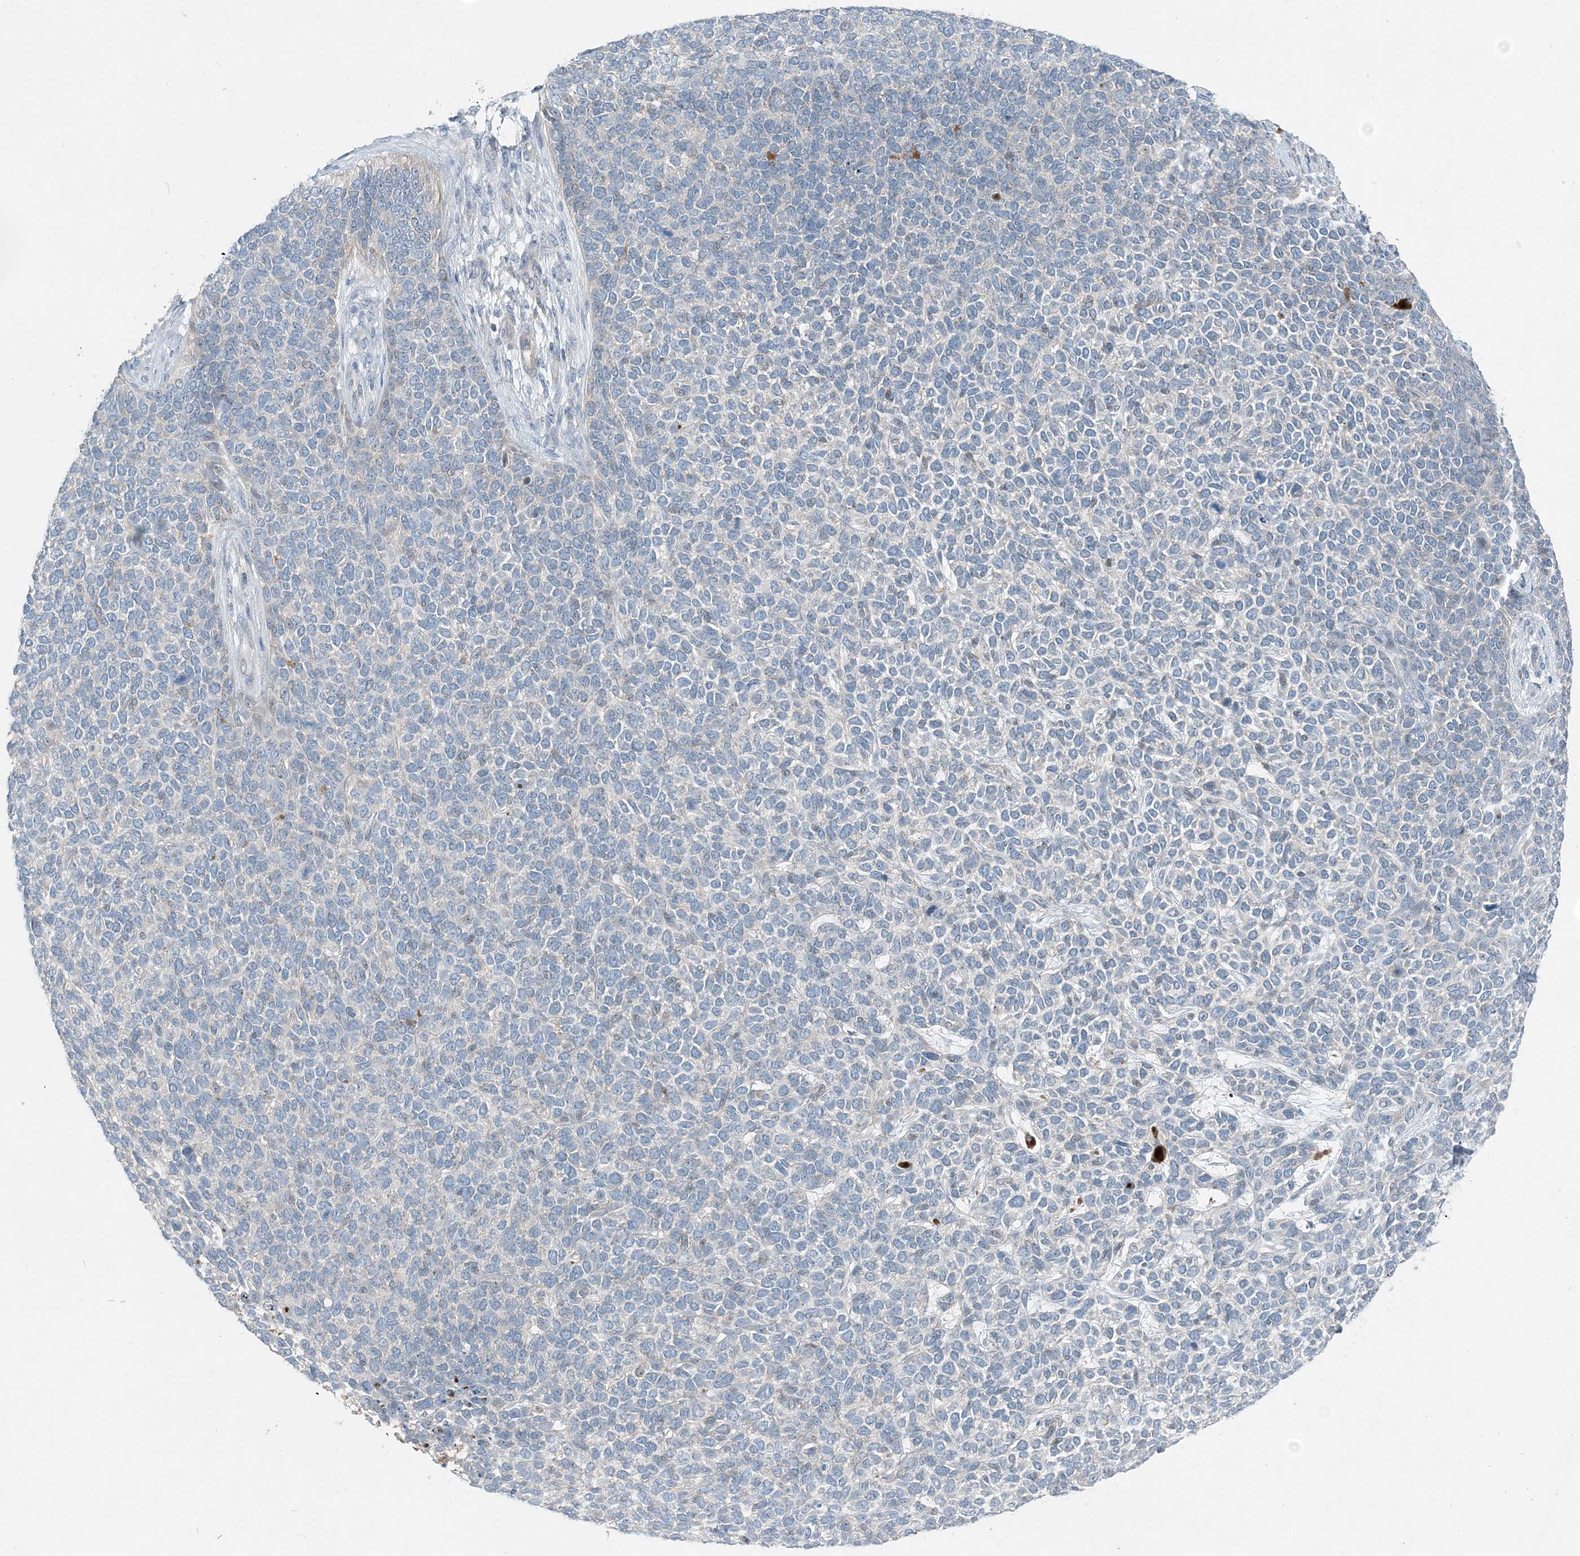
{"staining": {"intensity": "negative", "quantity": "none", "location": "none"}, "tissue": "skin cancer", "cell_type": "Tumor cells", "image_type": "cancer", "snomed": [{"axis": "morphology", "description": "Basal cell carcinoma"}, {"axis": "topography", "description": "Skin"}], "caption": "High power microscopy histopathology image of an immunohistochemistry photomicrograph of skin basal cell carcinoma, revealing no significant positivity in tumor cells.", "gene": "ARMH1", "patient": {"sex": "female", "age": 84}}